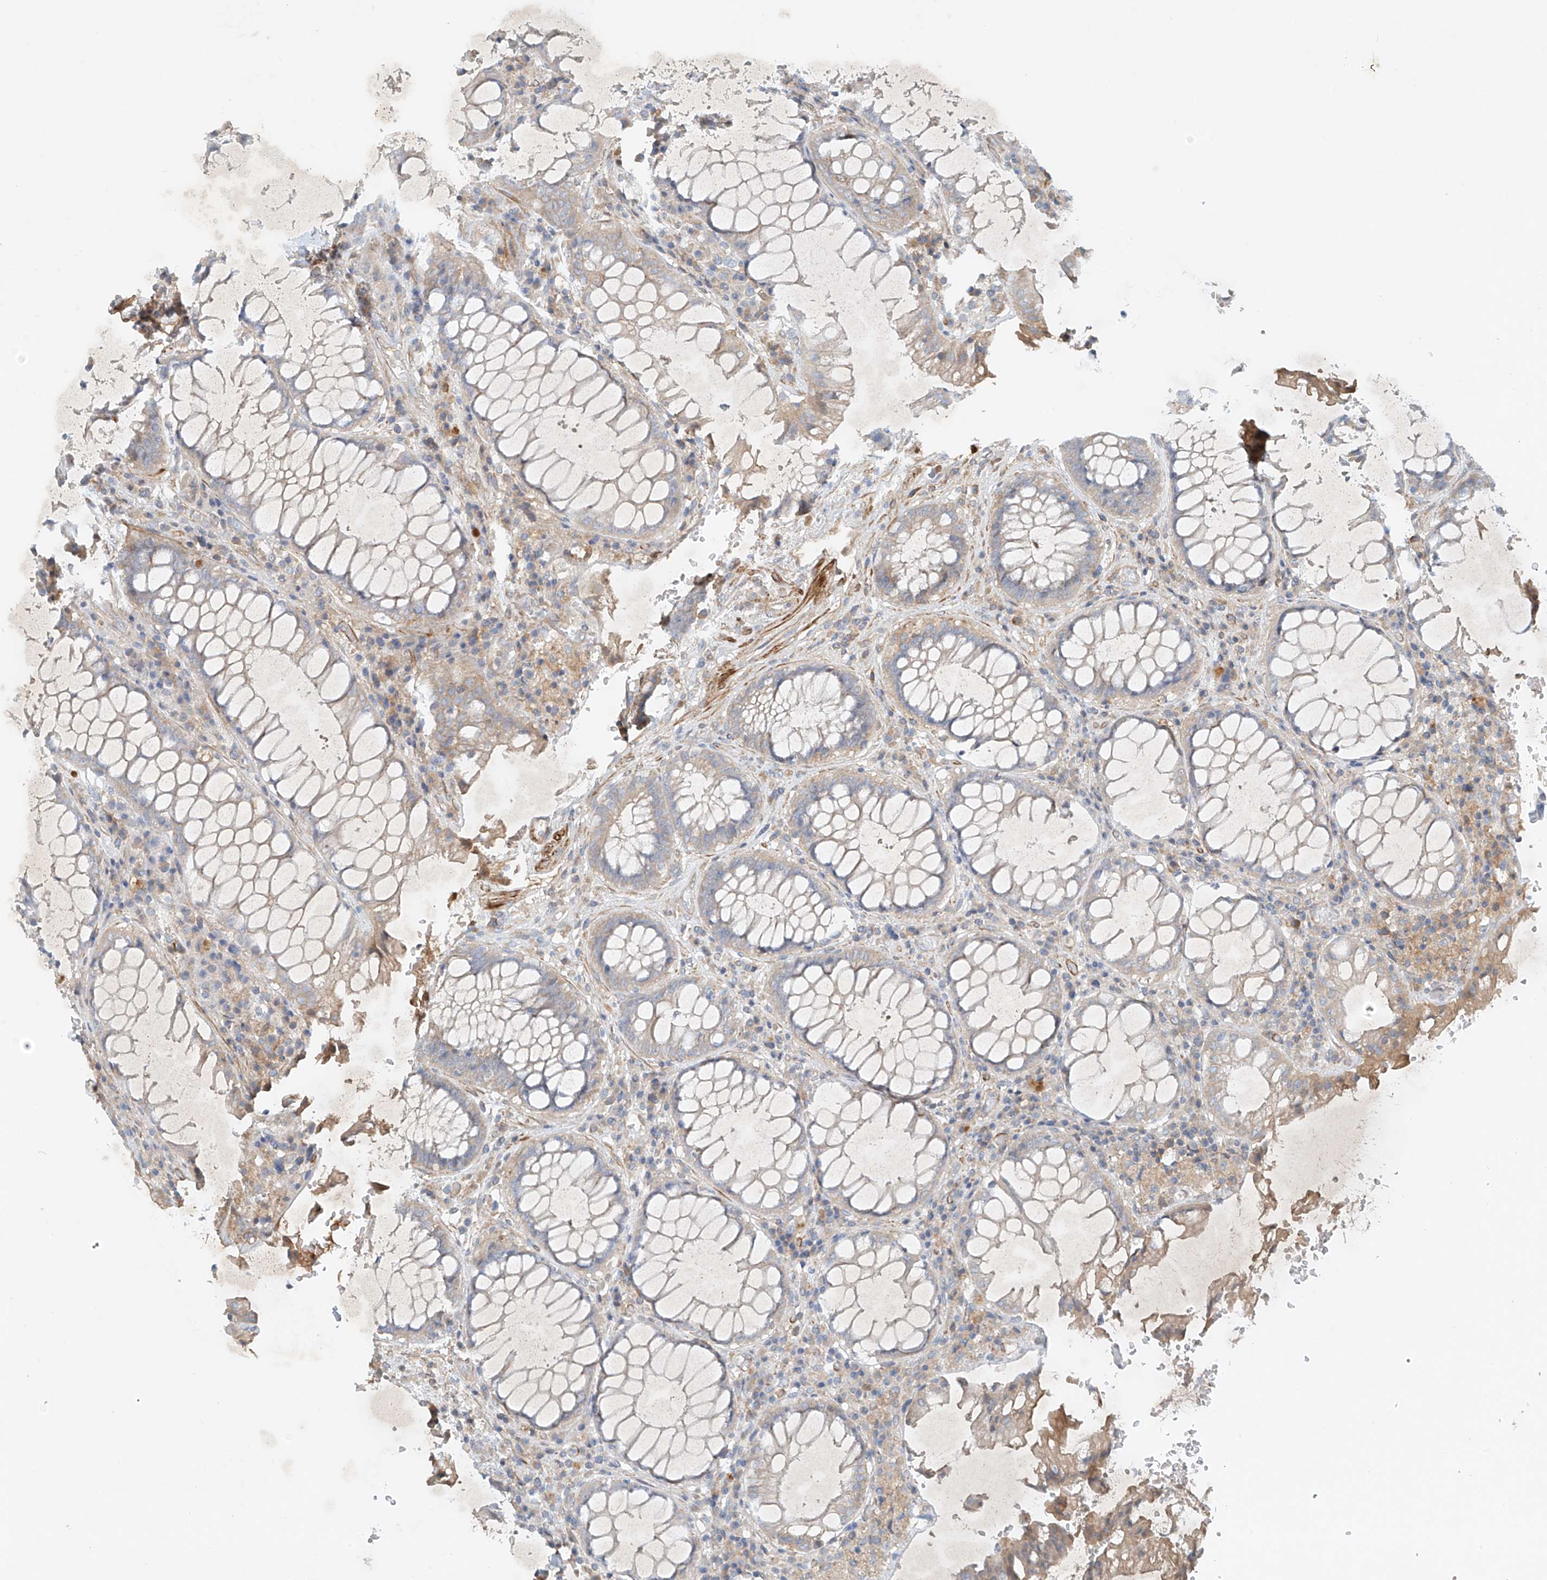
{"staining": {"intensity": "weak", "quantity": "25%-75%", "location": "cytoplasmic/membranous"}, "tissue": "rectum", "cell_type": "Glandular cells", "image_type": "normal", "snomed": [{"axis": "morphology", "description": "Normal tissue, NOS"}, {"axis": "topography", "description": "Rectum"}], "caption": "Rectum stained with immunohistochemistry exhibits weak cytoplasmic/membranous staining in about 25%-75% of glandular cells. Using DAB (3,3'-diaminobenzidine) (brown) and hematoxylin (blue) stains, captured at high magnification using brightfield microscopy.", "gene": "ENSG00000266202", "patient": {"sex": "male", "age": 64}}